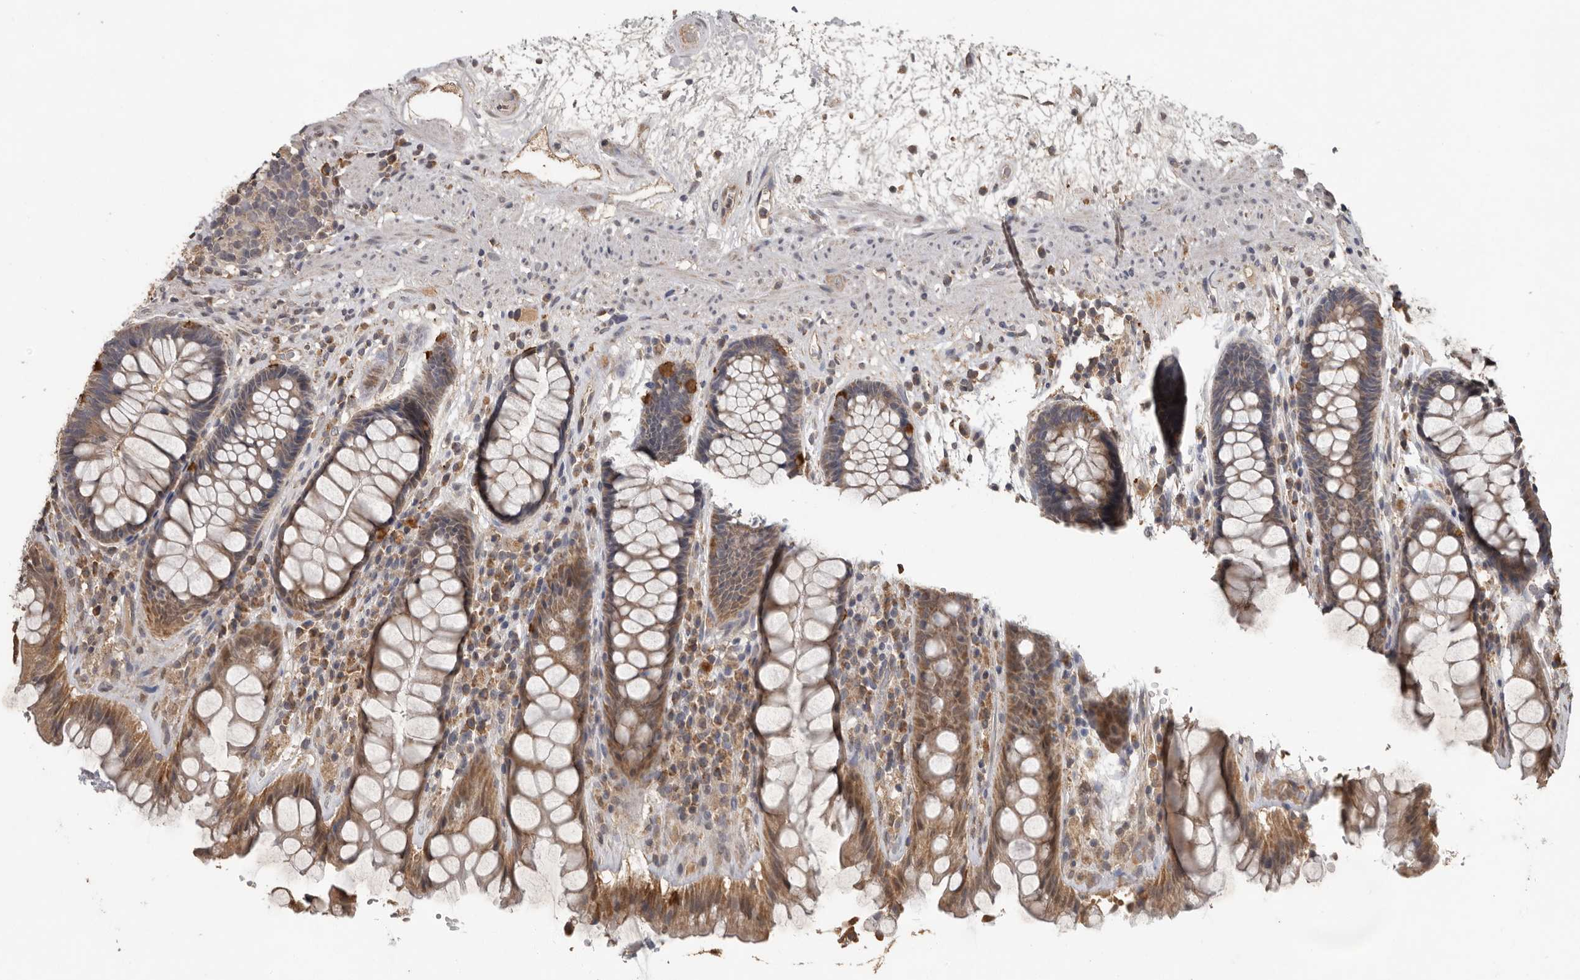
{"staining": {"intensity": "moderate", "quantity": ">75%", "location": "cytoplasmic/membranous"}, "tissue": "rectum", "cell_type": "Glandular cells", "image_type": "normal", "snomed": [{"axis": "morphology", "description": "Normal tissue, NOS"}, {"axis": "topography", "description": "Rectum"}], "caption": "The image displays staining of unremarkable rectum, revealing moderate cytoplasmic/membranous protein positivity (brown color) within glandular cells.", "gene": "MTF1", "patient": {"sex": "male", "age": 64}}